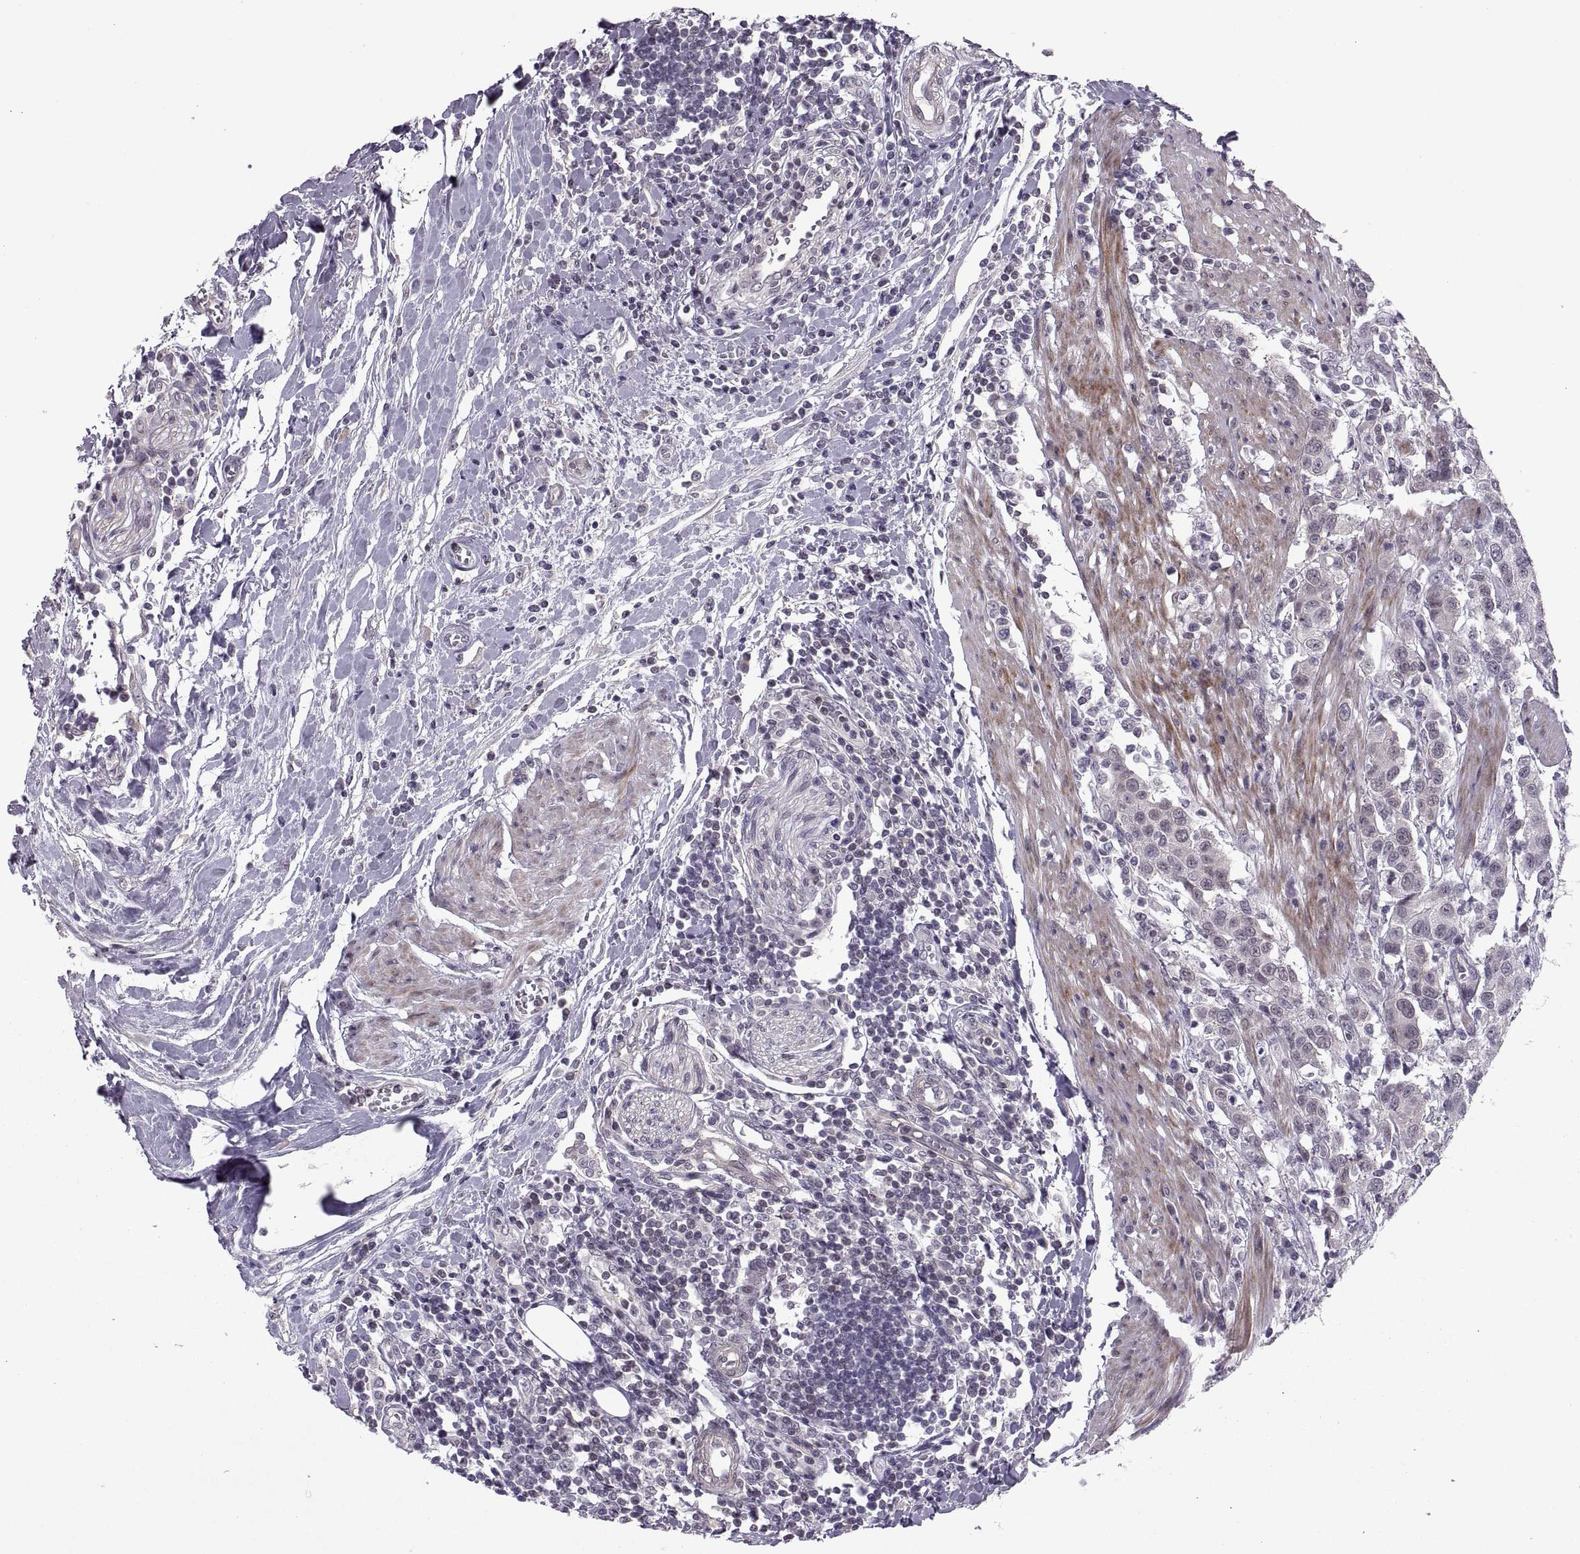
{"staining": {"intensity": "negative", "quantity": "none", "location": "none"}, "tissue": "urothelial cancer", "cell_type": "Tumor cells", "image_type": "cancer", "snomed": [{"axis": "morphology", "description": "Urothelial carcinoma, High grade"}, {"axis": "topography", "description": "Urinary bladder"}], "caption": "The immunohistochemistry (IHC) image has no significant positivity in tumor cells of urothelial carcinoma (high-grade) tissue. (Brightfield microscopy of DAB (3,3'-diaminobenzidine) IHC at high magnification).", "gene": "ODF3", "patient": {"sex": "female", "age": 58}}